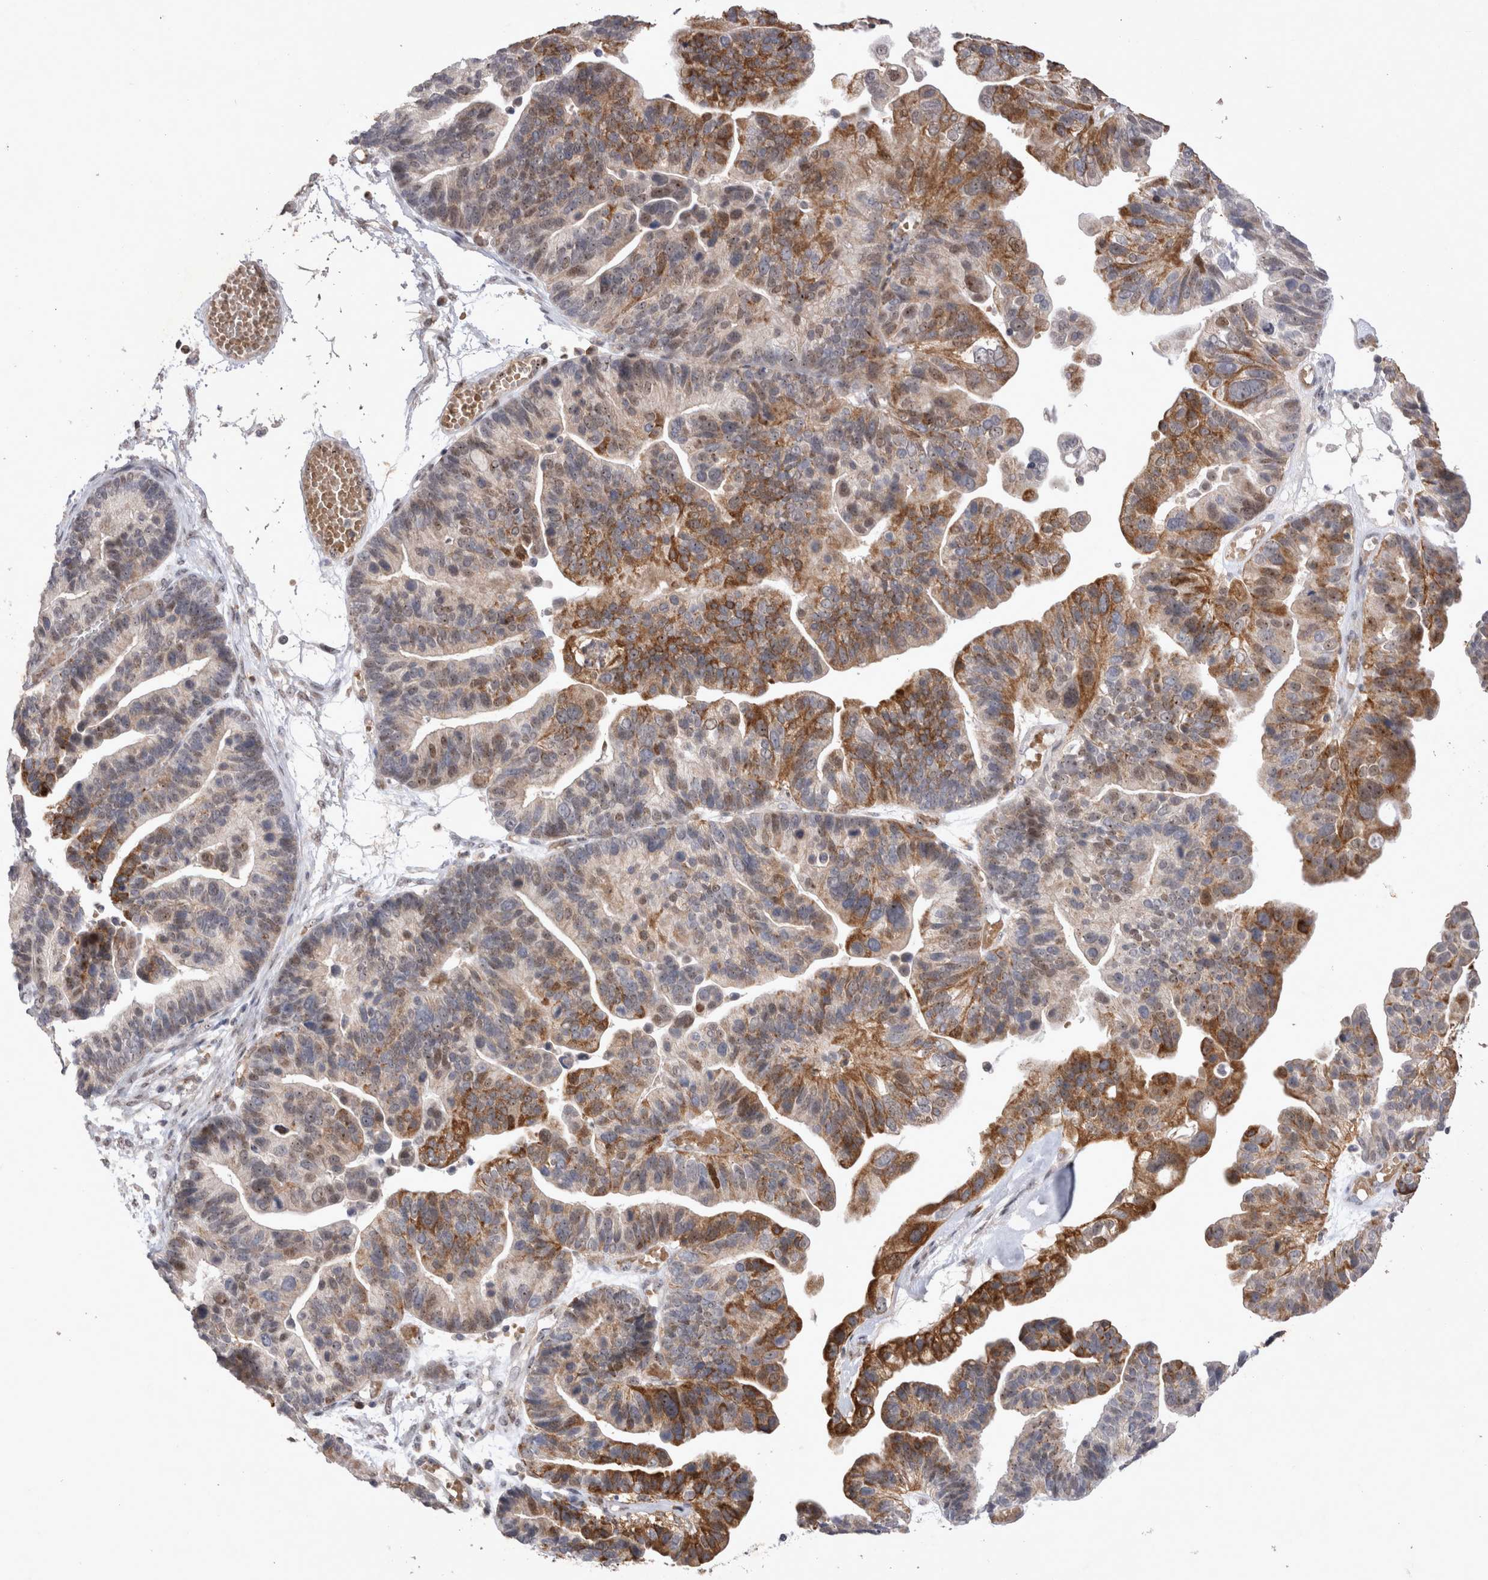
{"staining": {"intensity": "moderate", "quantity": "25%-75%", "location": "cytoplasmic/membranous,nuclear"}, "tissue": "ovarian cancer", "cell_type": "Tumor cells", "image_type": "cancer", "snomed": [{"axis": "morphology", "description": "Cystadenocarcinoma, serous, NOS"}, {"axis": "topography", "description": "Ovary"}], "caption": "Serous cystadenocarcinoma (ovarian) stained with IHC exhibits moderate cytoplasmic/membranous and nuclear expression in about 25%-75% of tumor cells.", "gene": "STK11", "patient": {"sex": "female", "age": 56}}